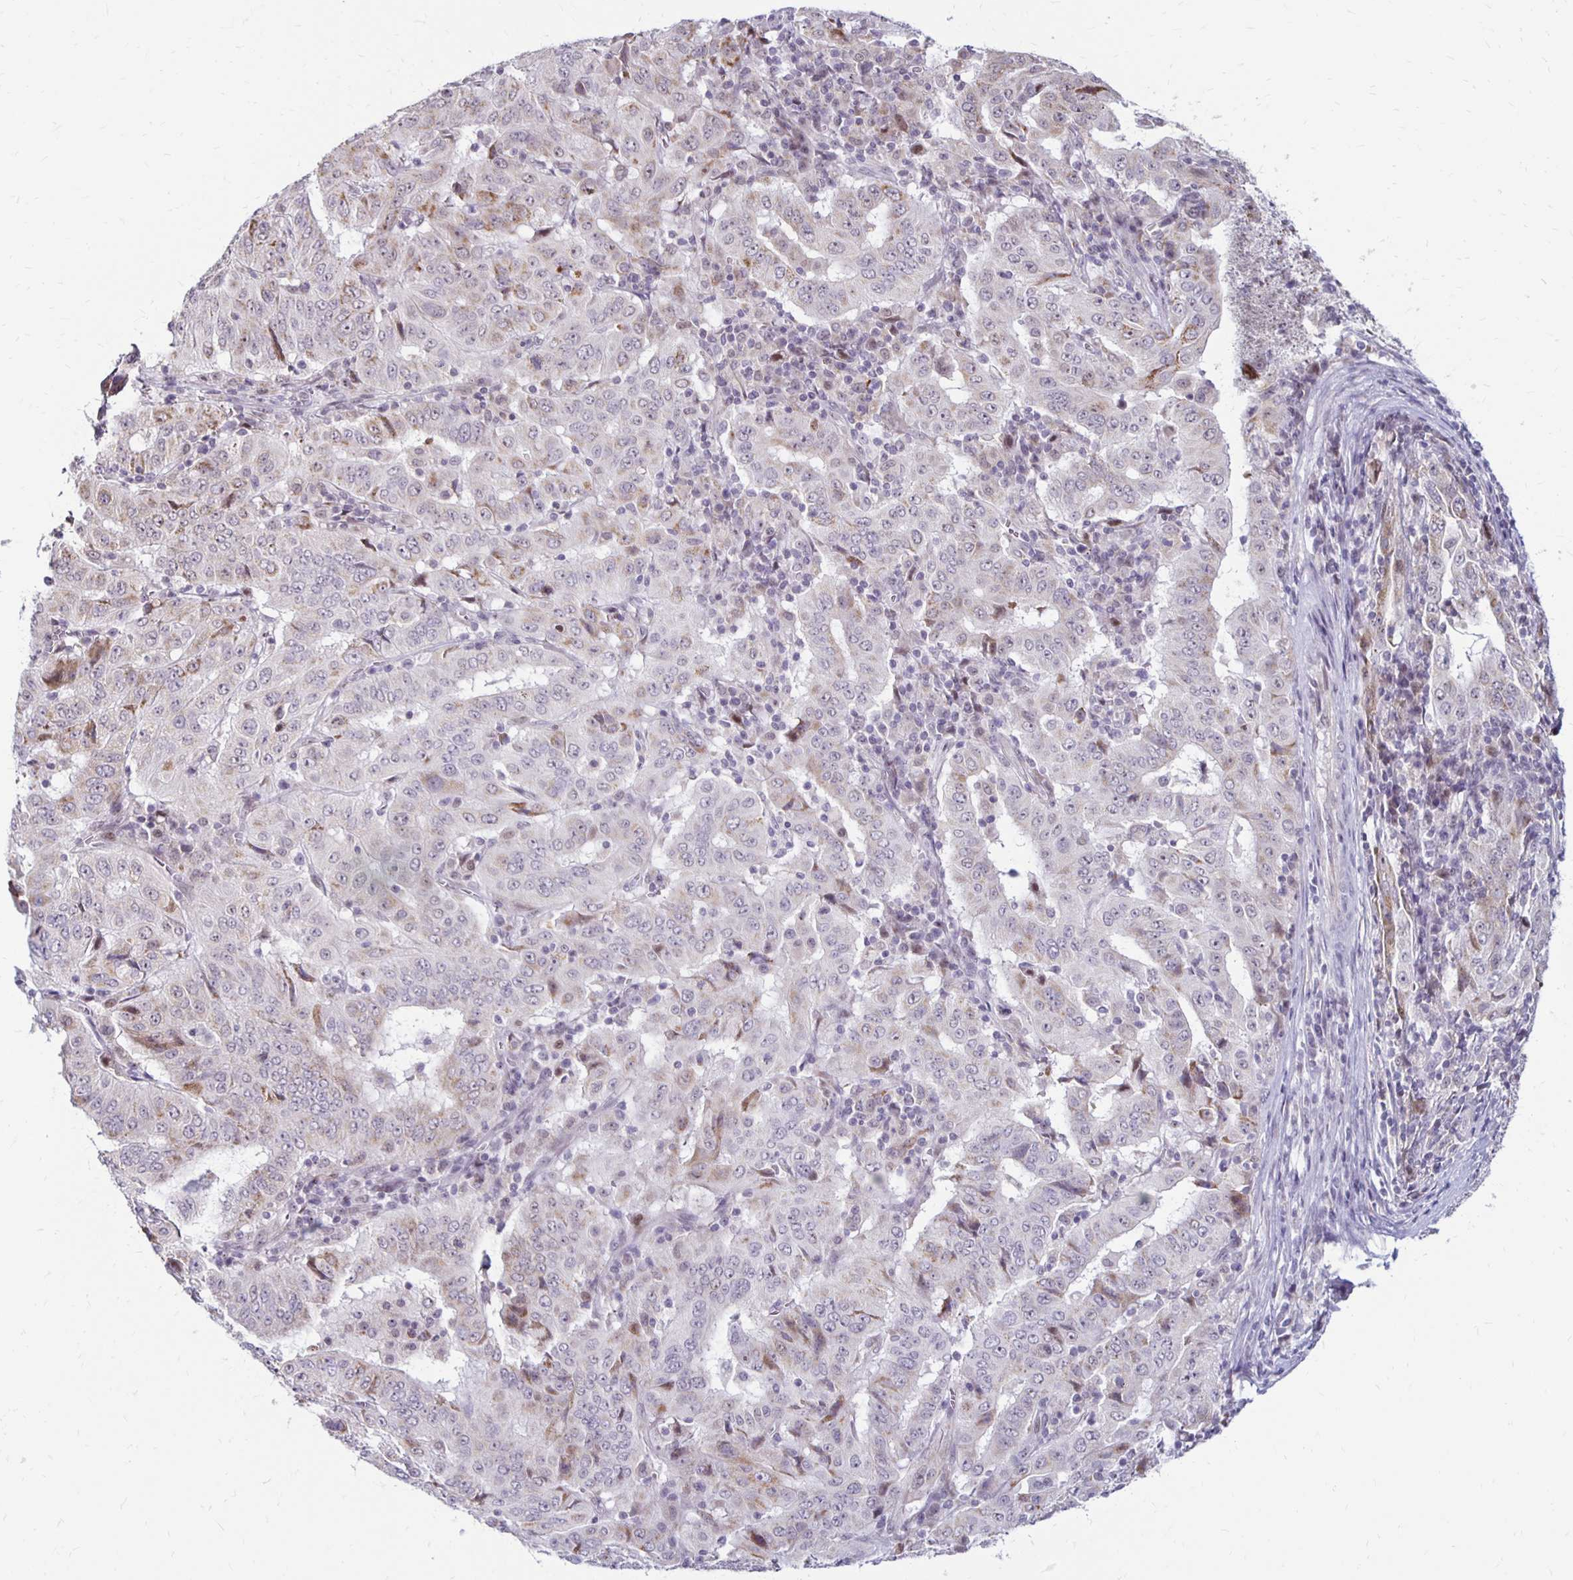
{"staining": {"intensity": "weak", "quantity": "<25%", "location": "cytoplasmic/membranous"}, "tissue": "pancreatic cancer", "cell_type": "Tumor cells", "image_type": "cancer", "snomed": [{"axis": "morphology", "description": "Adenocarcinoma, NOS"}, {"axis": "topography", "description": "Pancreas"}], "caption": "Pancreatic cancer (adenocarcinoma) was stained to show a protein in brown. There is no significant positivity in tumor cells. (Brightfield microscopy of DAB immunohistochemistry (IHC) at high magnification).", "gene": "DAGLA", "patient": {"sex": "male", "age": 63}}